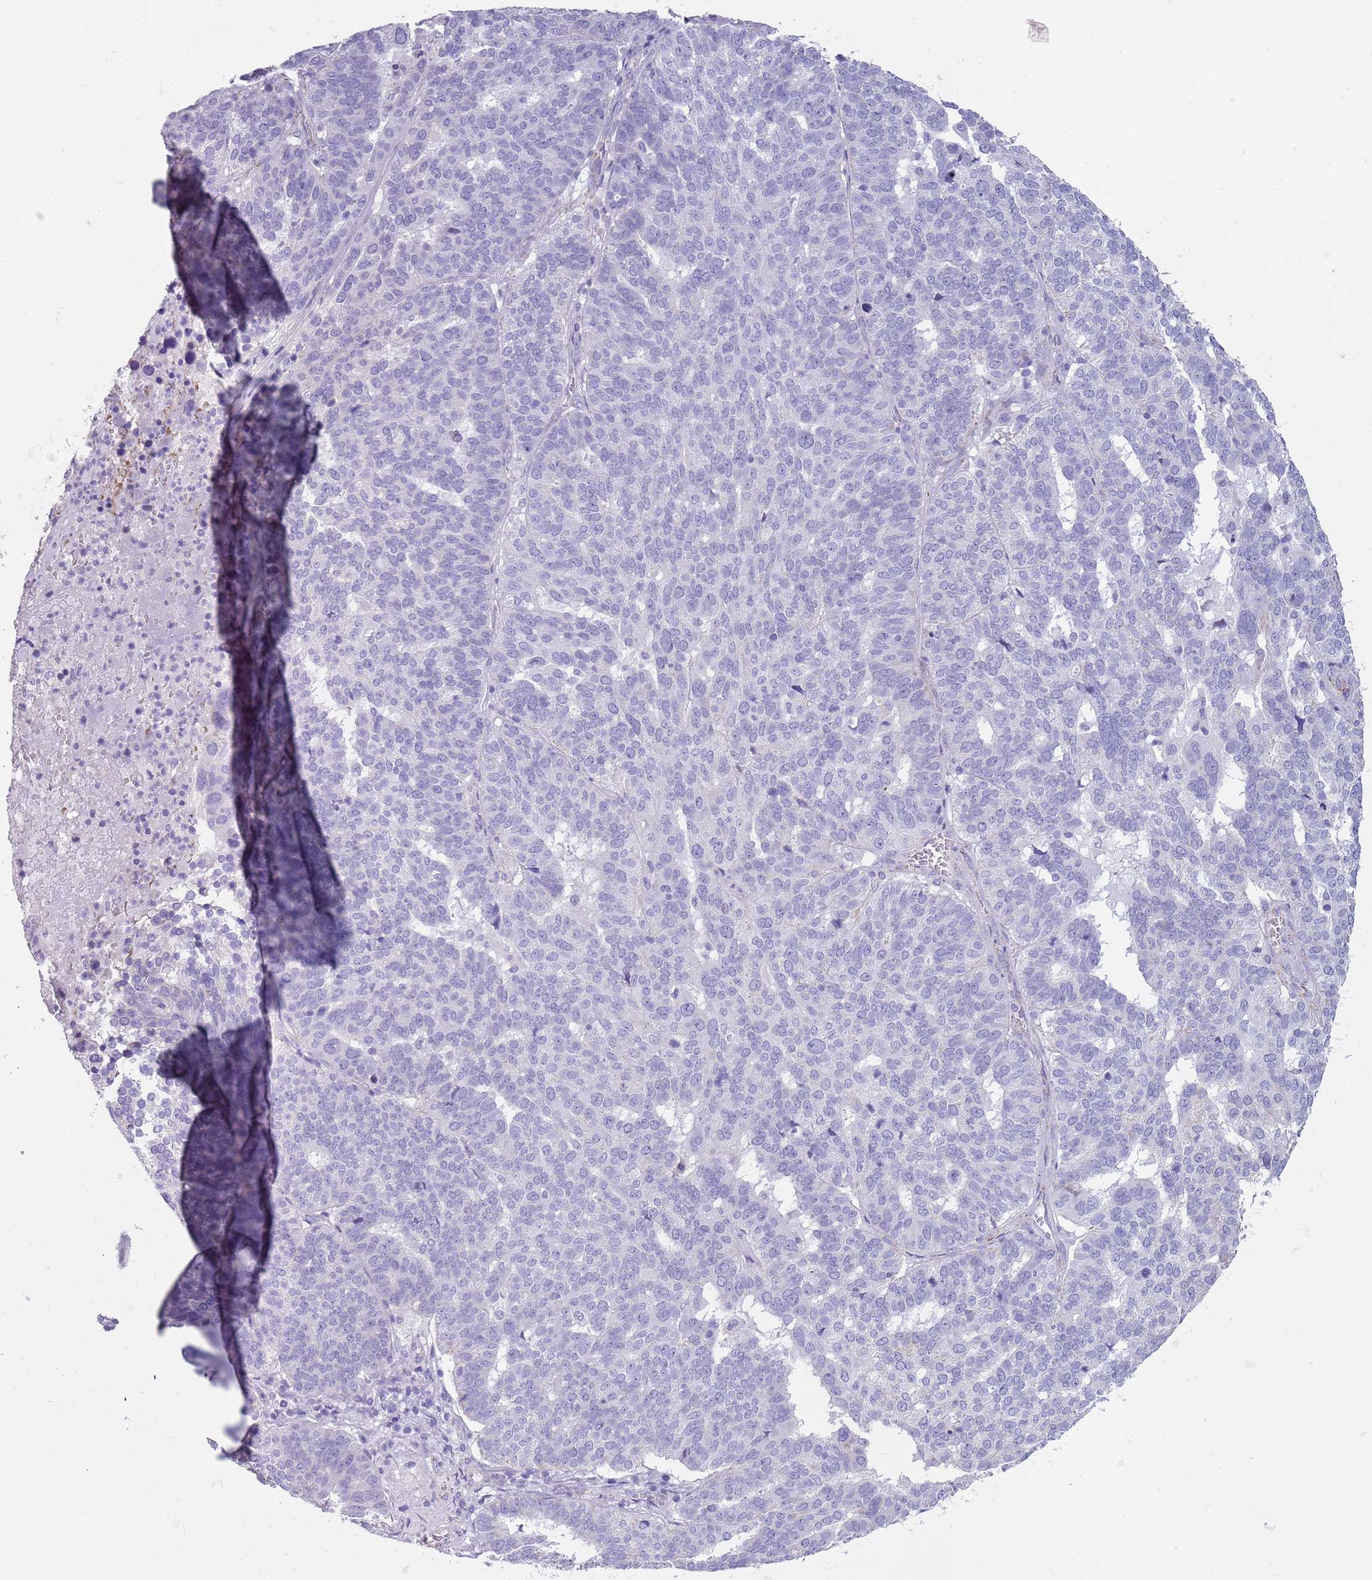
{"staining": {"intensity": "negative", "quantity": "none", "location": "none"}, "tissue": "ovarian cancer", "cell_type": "Tumor cells", "image_type": "cancer", "snomed": [{"axis": "morphology", "description": "Cystadenocarcinoma, serous, NOS"}, {"axis": "topography", "description": "Ovary"}], "caption": "This photomicrograph is of ovarian serous cystadenocarcinoma stained with IHC to label a protein in brown with the nuclei are counter-stained blue. There is no expression in tumor cells.", "gene": "RNF222", "patient": {"sex": "female", "age": 59}}